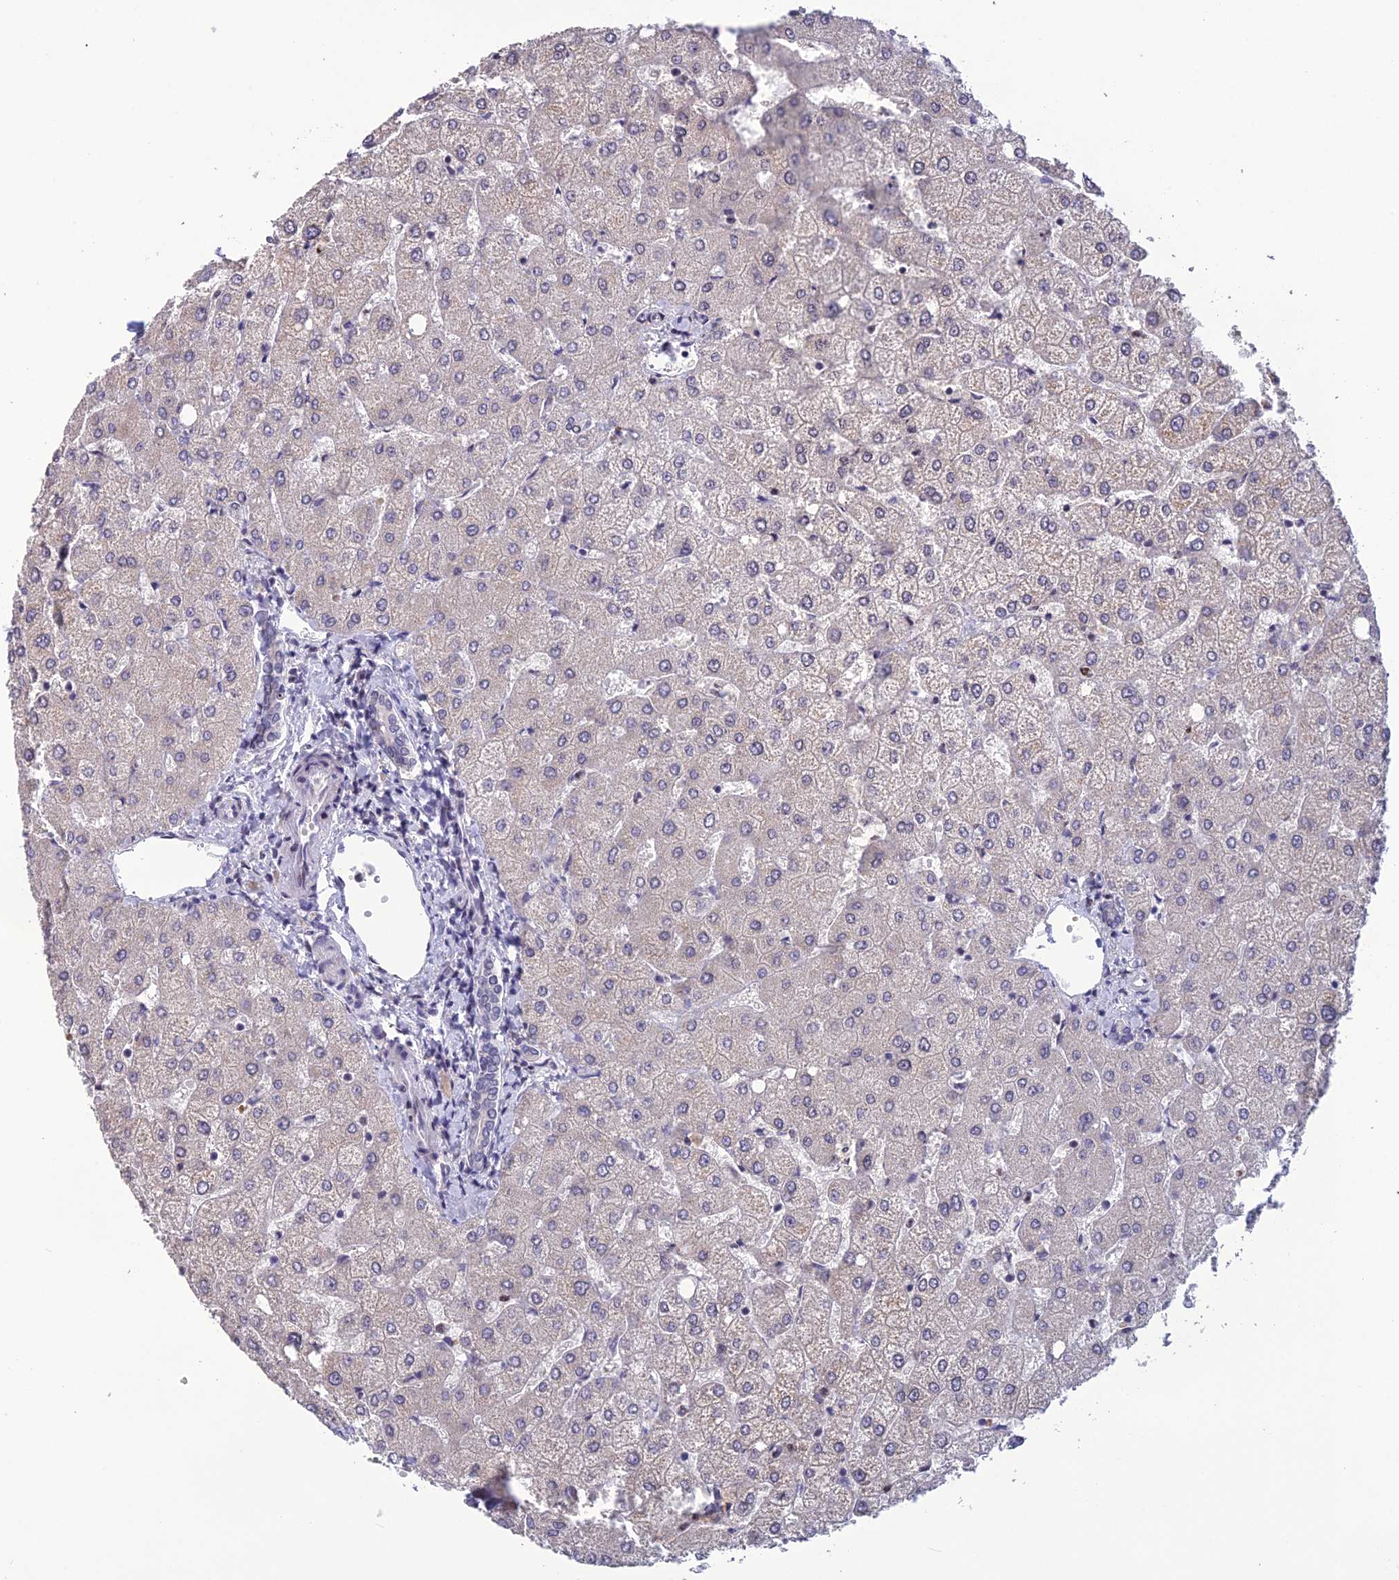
{"staining": {"intensity": "negative", "quantity": "none", "location": "none"}, "tissue": "liver", "cell_type": "Cholangiocytes", "image_type": "normal", "snomed": [{"axis": "morphology", "description": "Normal tissue, NOS"}, {"axis": "topography", "description": "Liver"}], "caption": "An immunohistochemistry (IHC) histopathology image of normal liver is shown. There is no staining in cholangiocytes of liver. The staining was performed using DAB to visualize the protein expression in brown, while the nuclei were stained in blue with hematoxylin (Magnification: 20x).", "gene": "TMEM134", "patient": {"sex": "female", "age": 54}}